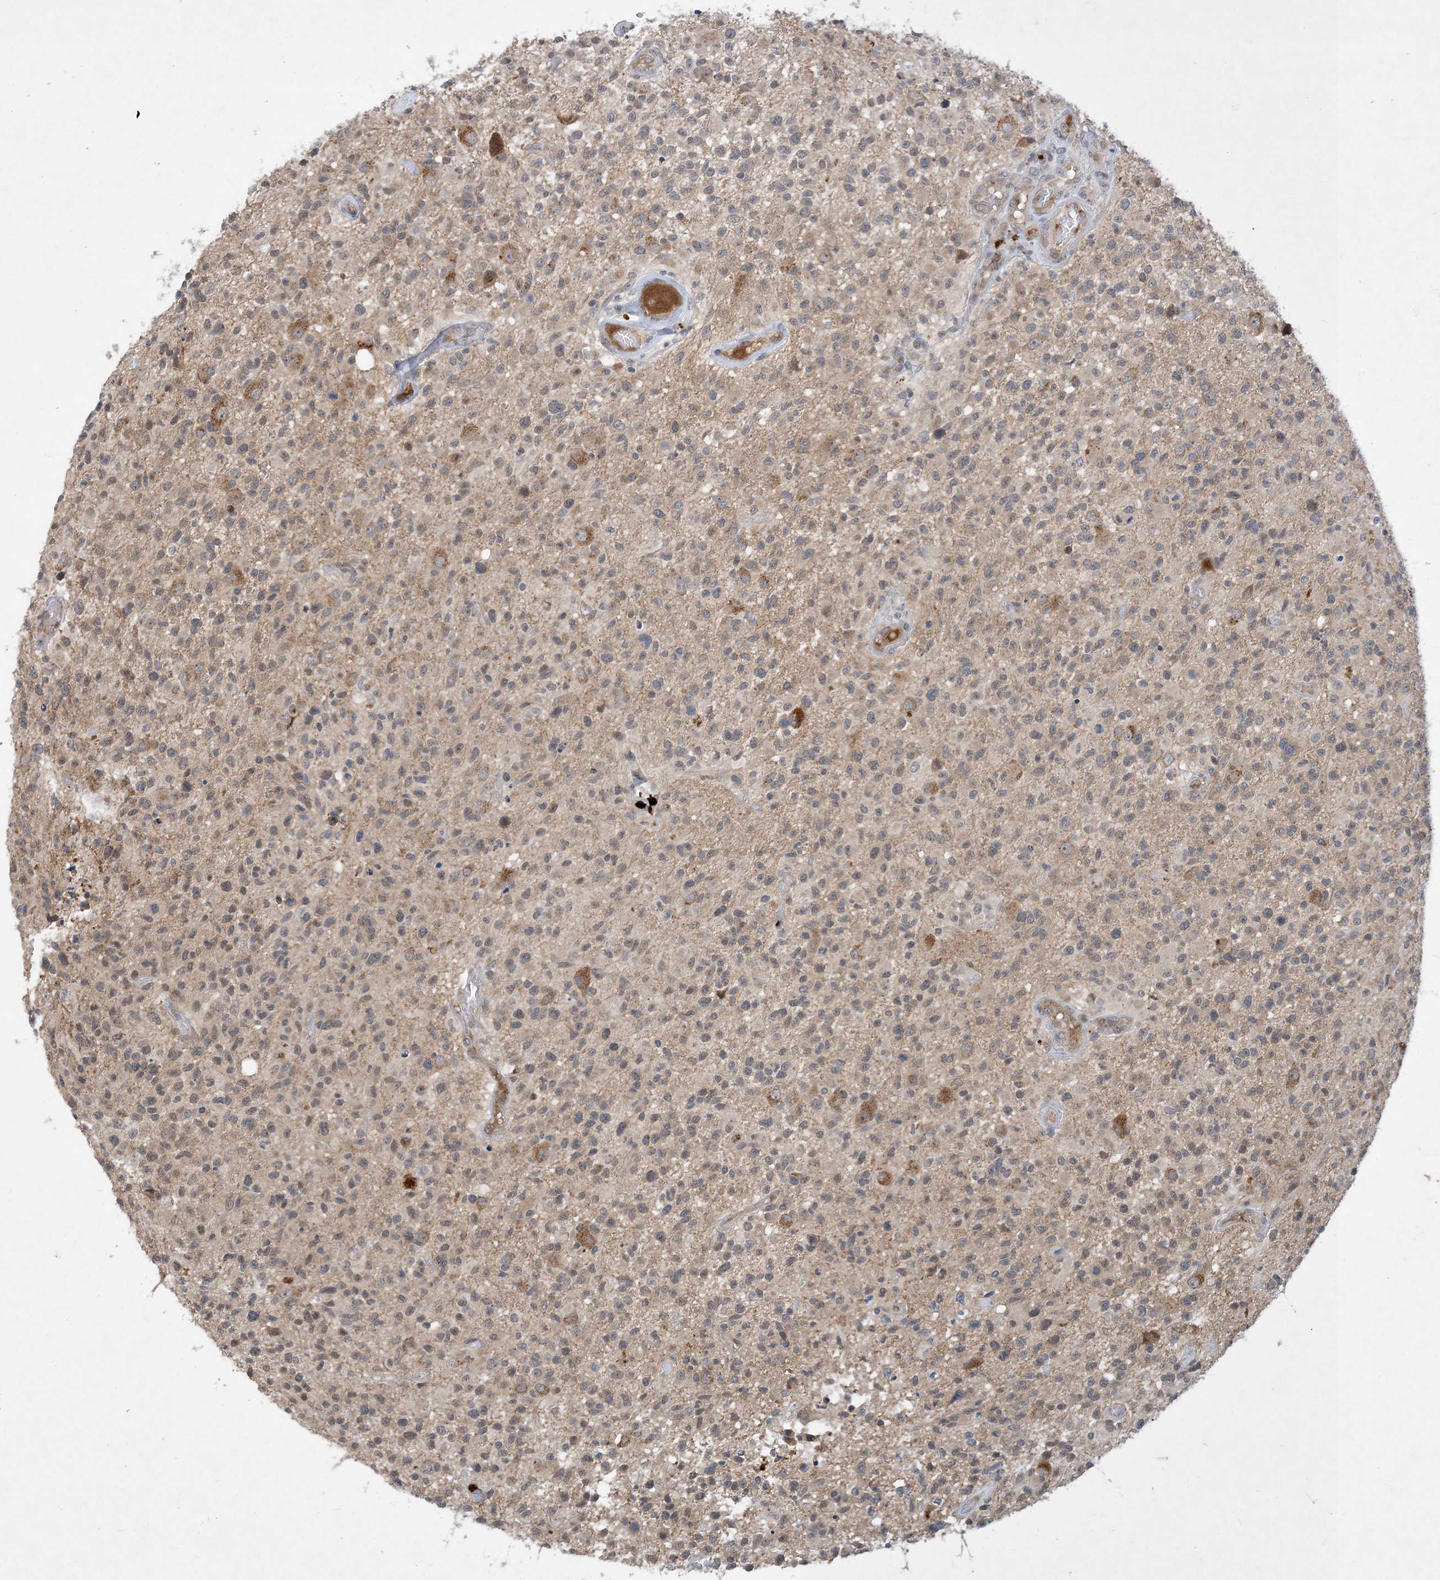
{"staining": {"intensity": "weak", "quantity": "<25%", "location": "cytoplasmic/membranous"}, "tissue": "glioma", "cell_type": "Tumor cells", "image_type": "cancer", "snomed": [{"axis": "morphology", "description": "Glioma, malignant, High grade"}, {"axis": "morphology", "description": "Glioblastoma, NOS"}, {"axis": "topography", "description": "Brain"}], "caption": "Immunohistochemistry histopathology image of neoplastic tissue: human glioma stained with DAB shows no significant protein positivity in tumor cells.", "gene": "TINAG", "patient": {"sex": "male", "age": 60}}